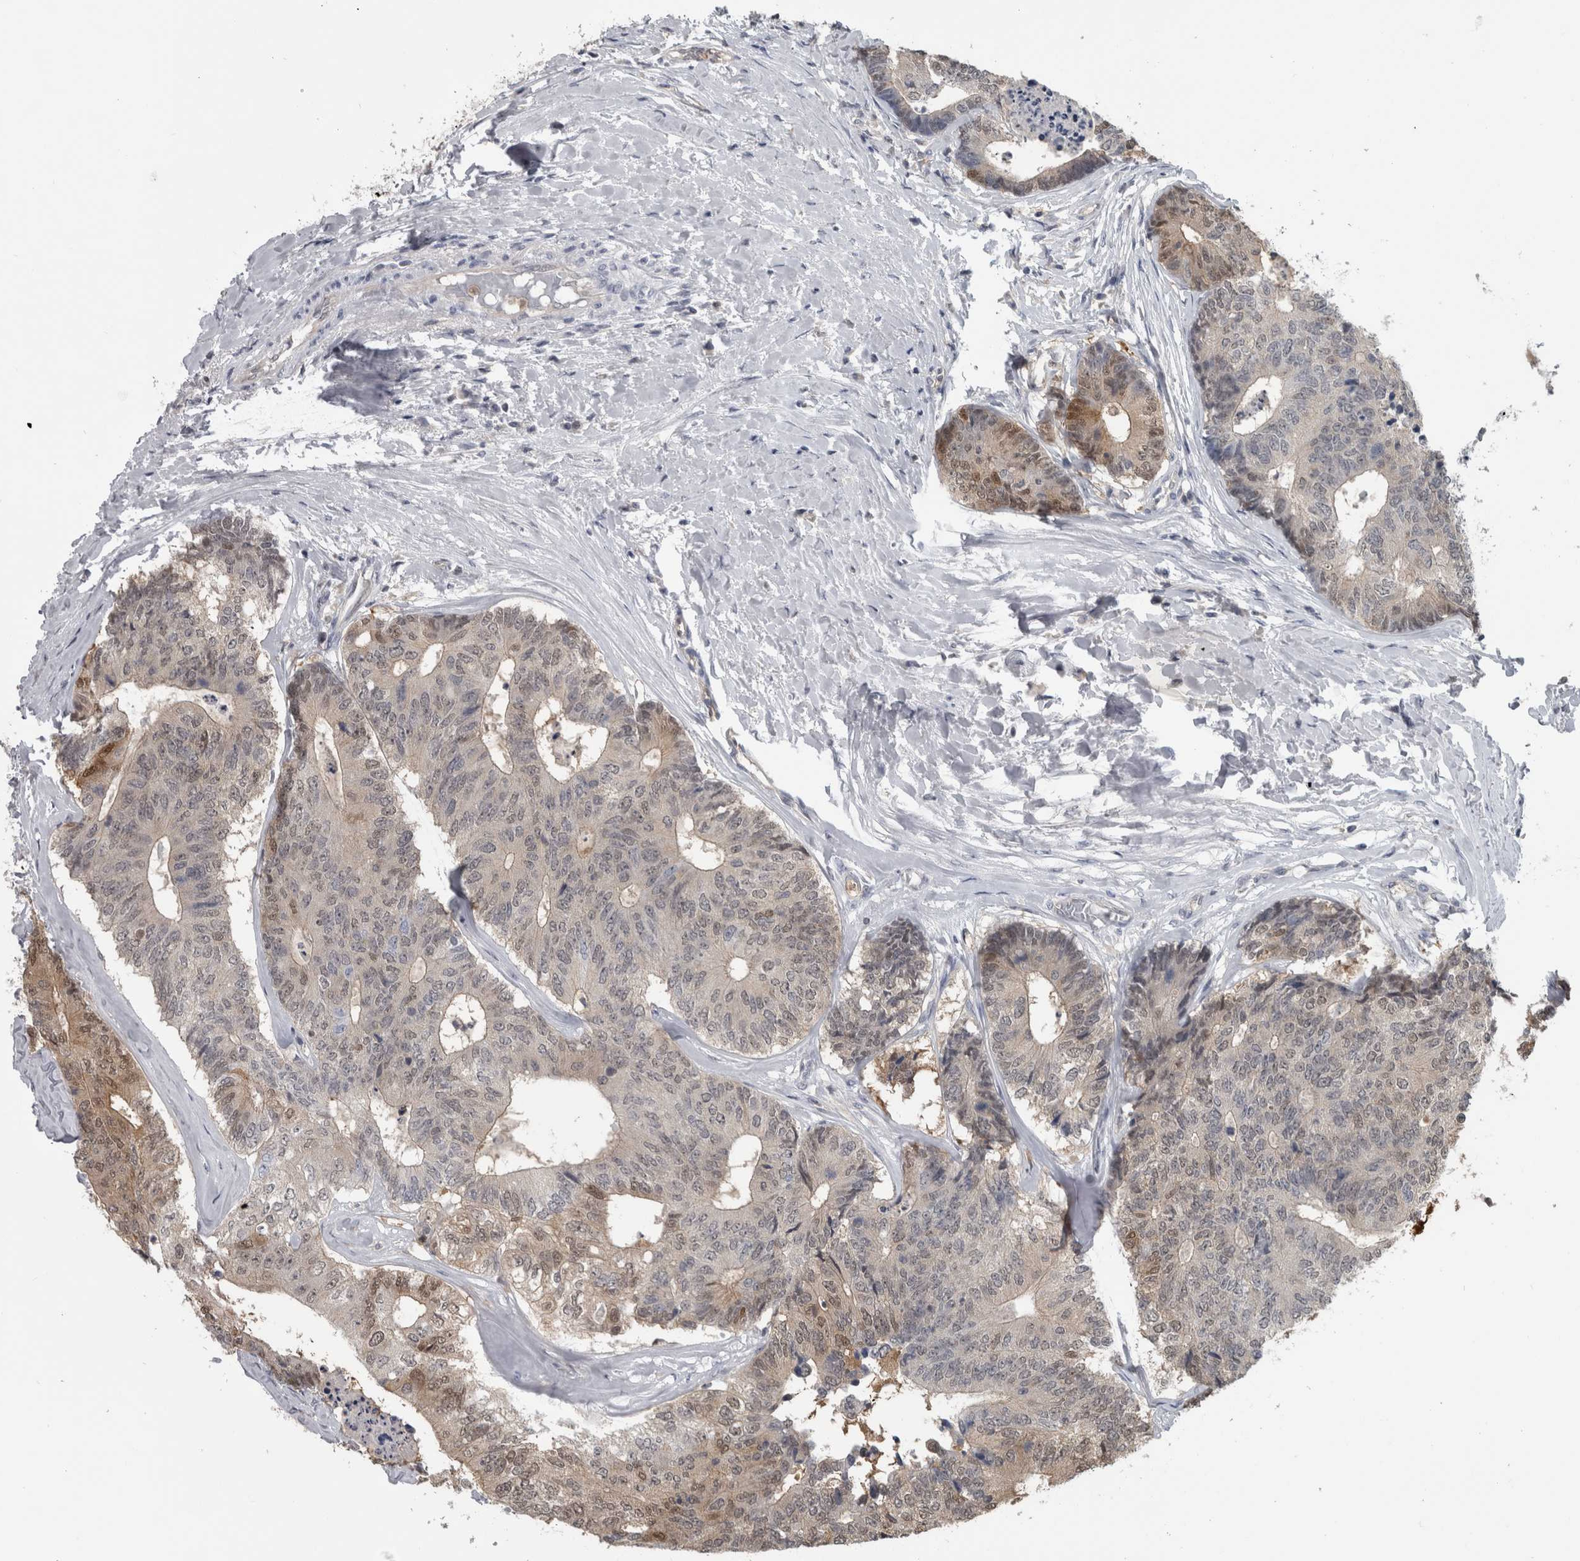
{"staining": {"intensity": "moderate", "quantity": "<25%", "location": "cytoplasmic/membranous,nuclear"}, "tissue": "colorectal cancer", "cell_type": "Tumor cells", "image_type": "cancer", "snomed": [{"axis": "morphology", "description": "Adenocarcinoma, NOS"}, {"axis": "topography", "description": "Colon"}], "caption": "An IHC image of neoplastic tissue is shown. Protein staining in brown labels moderate cytoplasmic/membranous and nuclear positivity in adenocarcinoma (colorectal) within tumor cells. The protein of interest is shown in brown color, while the nuclei are stained blue.", "gene": "NAPRT", "patient": {"sex": "female", "age": 67}}